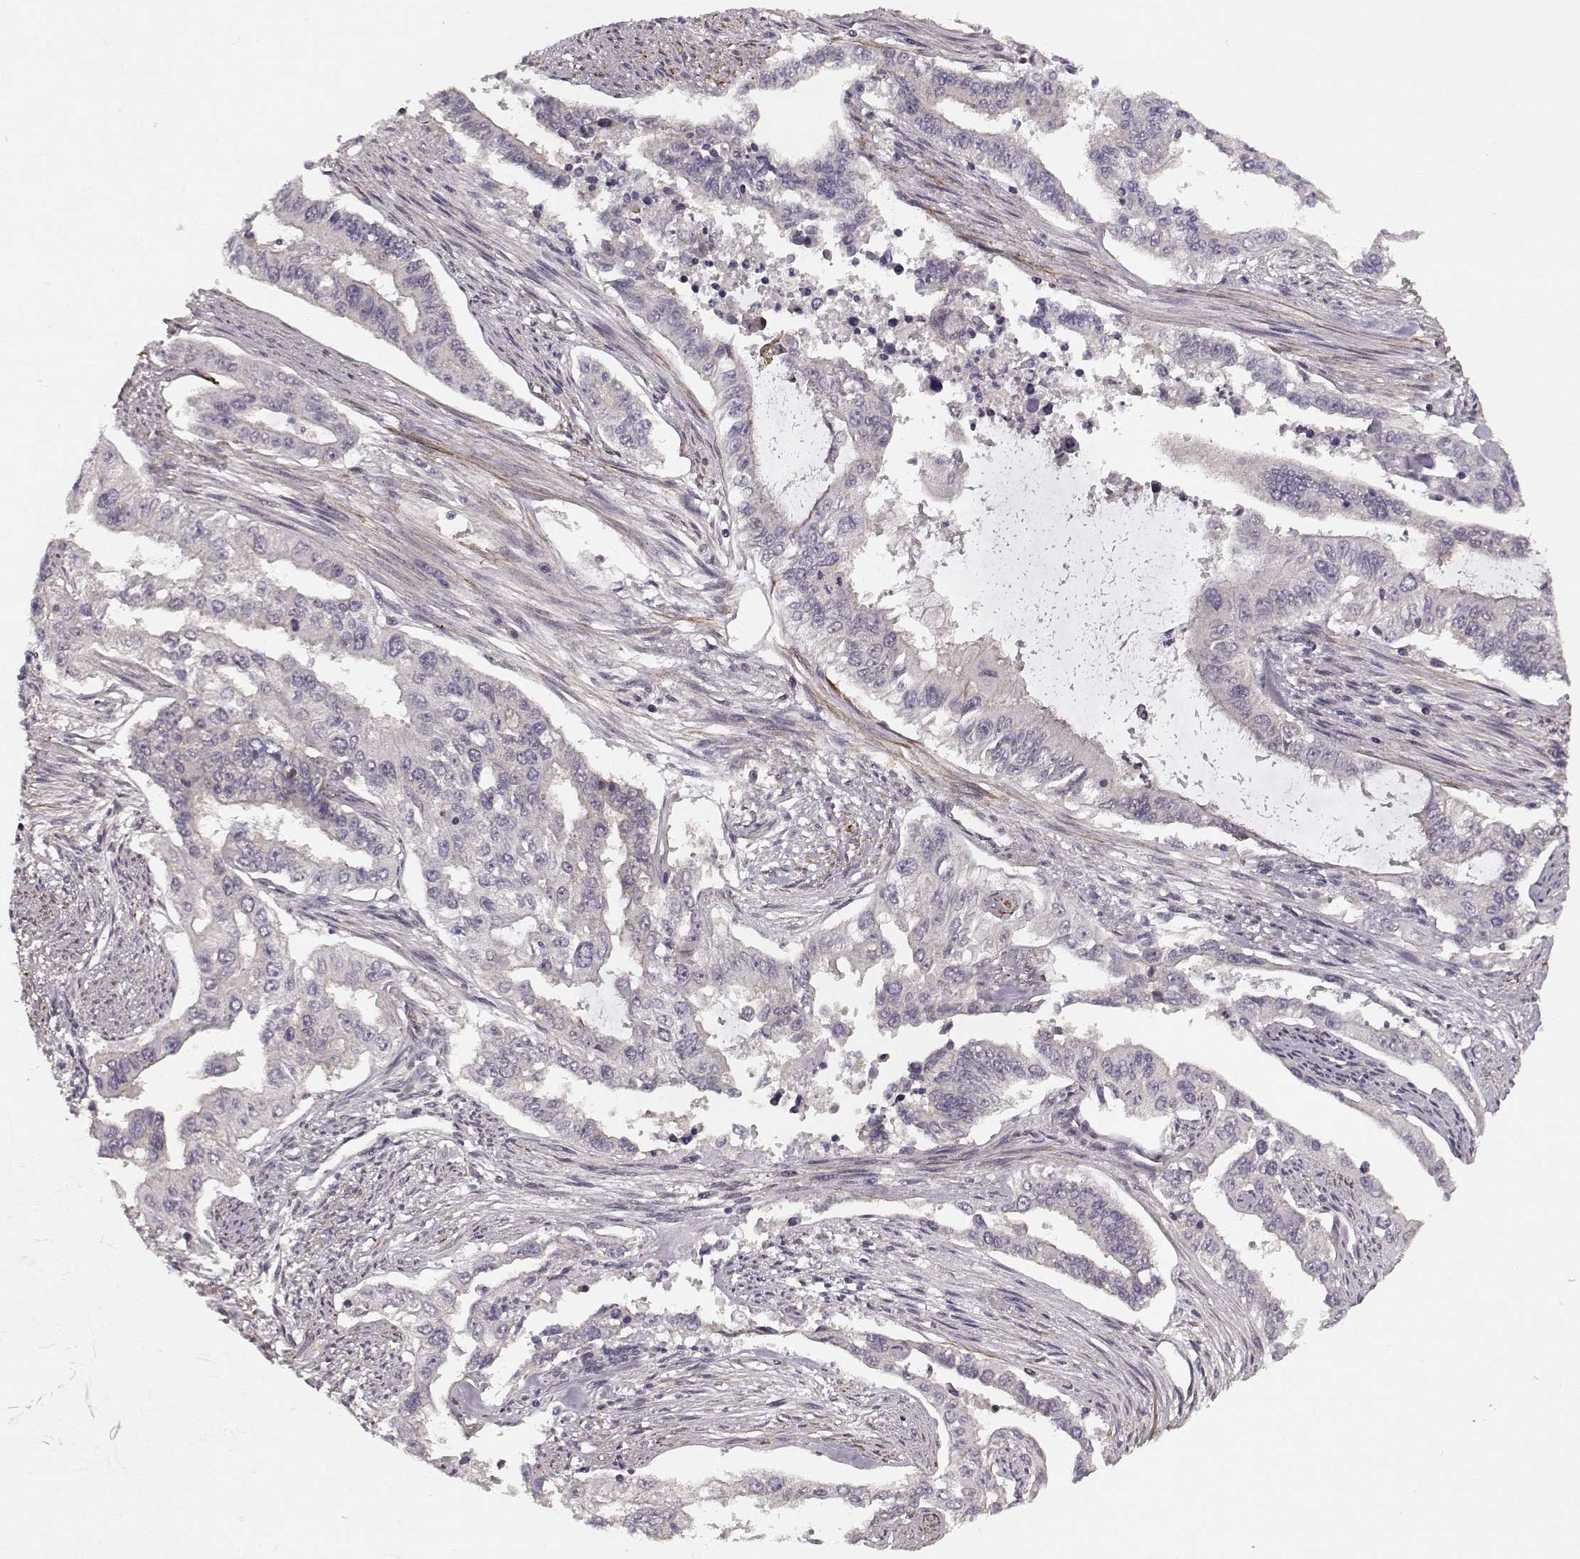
{"staining": {"intensity": "negative", "quantity": "none", "location": "none"}, "tissue": "endometrial cancer", "cell_type": "Tumor cells", "image_type": "cancer", "snomed": [{"axis": "morphology", "description": "Adenocarcinoma, NOS"}, {"axis": "topography", "description": "Uterus"}], "caption": "Human endometrial cancer stained for a protein using immunohistochemistry (IHC) shows no staining in tumor cells.", "gene": "SLAIN2", "patient": {"sex": "female", "age": 59}}